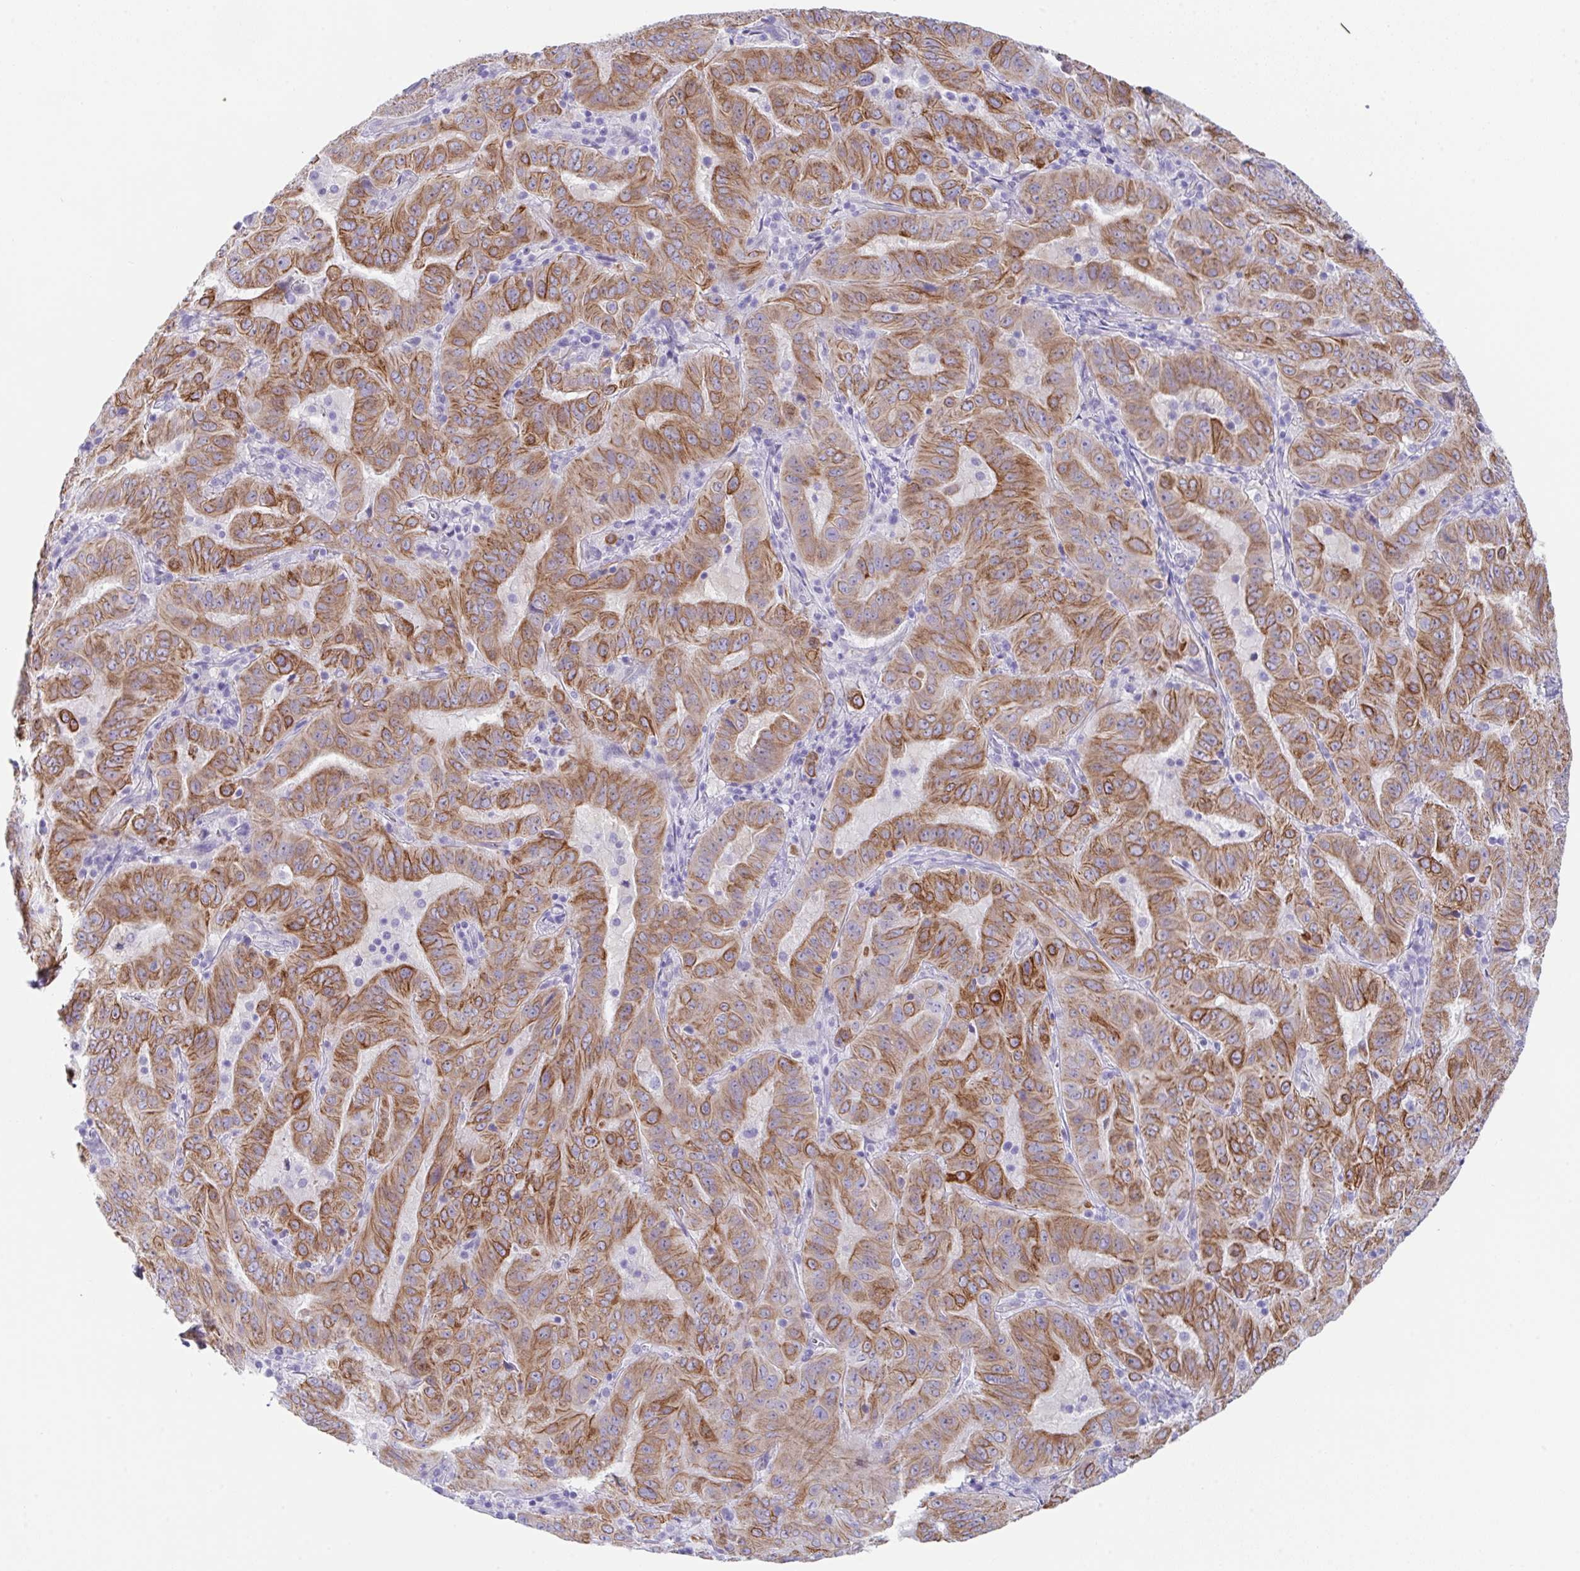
{"staining": {"intensity": "moderate", "quantity": ">75%", "location": "cytoplasmic/membranous"}, "tissue": "pancreatic cancer", "cell_type": "Tumor cells", "image_type": "cancer", "snomed": [{"axis": "morphology", "description": "Adenocarcinoma, NOS"}, {"axis": "topography", "description": "Pancreas"}], "caption": "Immunohistochemical staining of pancreatic cancer shows medium levels of moderate cytoplasmic/membranous protein staining in approximately >75% of tumor cells. (brown staining indicates protein expression, while blue staining denotes nuclei).", "gene": "TRAF4", "patient": {"sex": "male", "age": 63}}